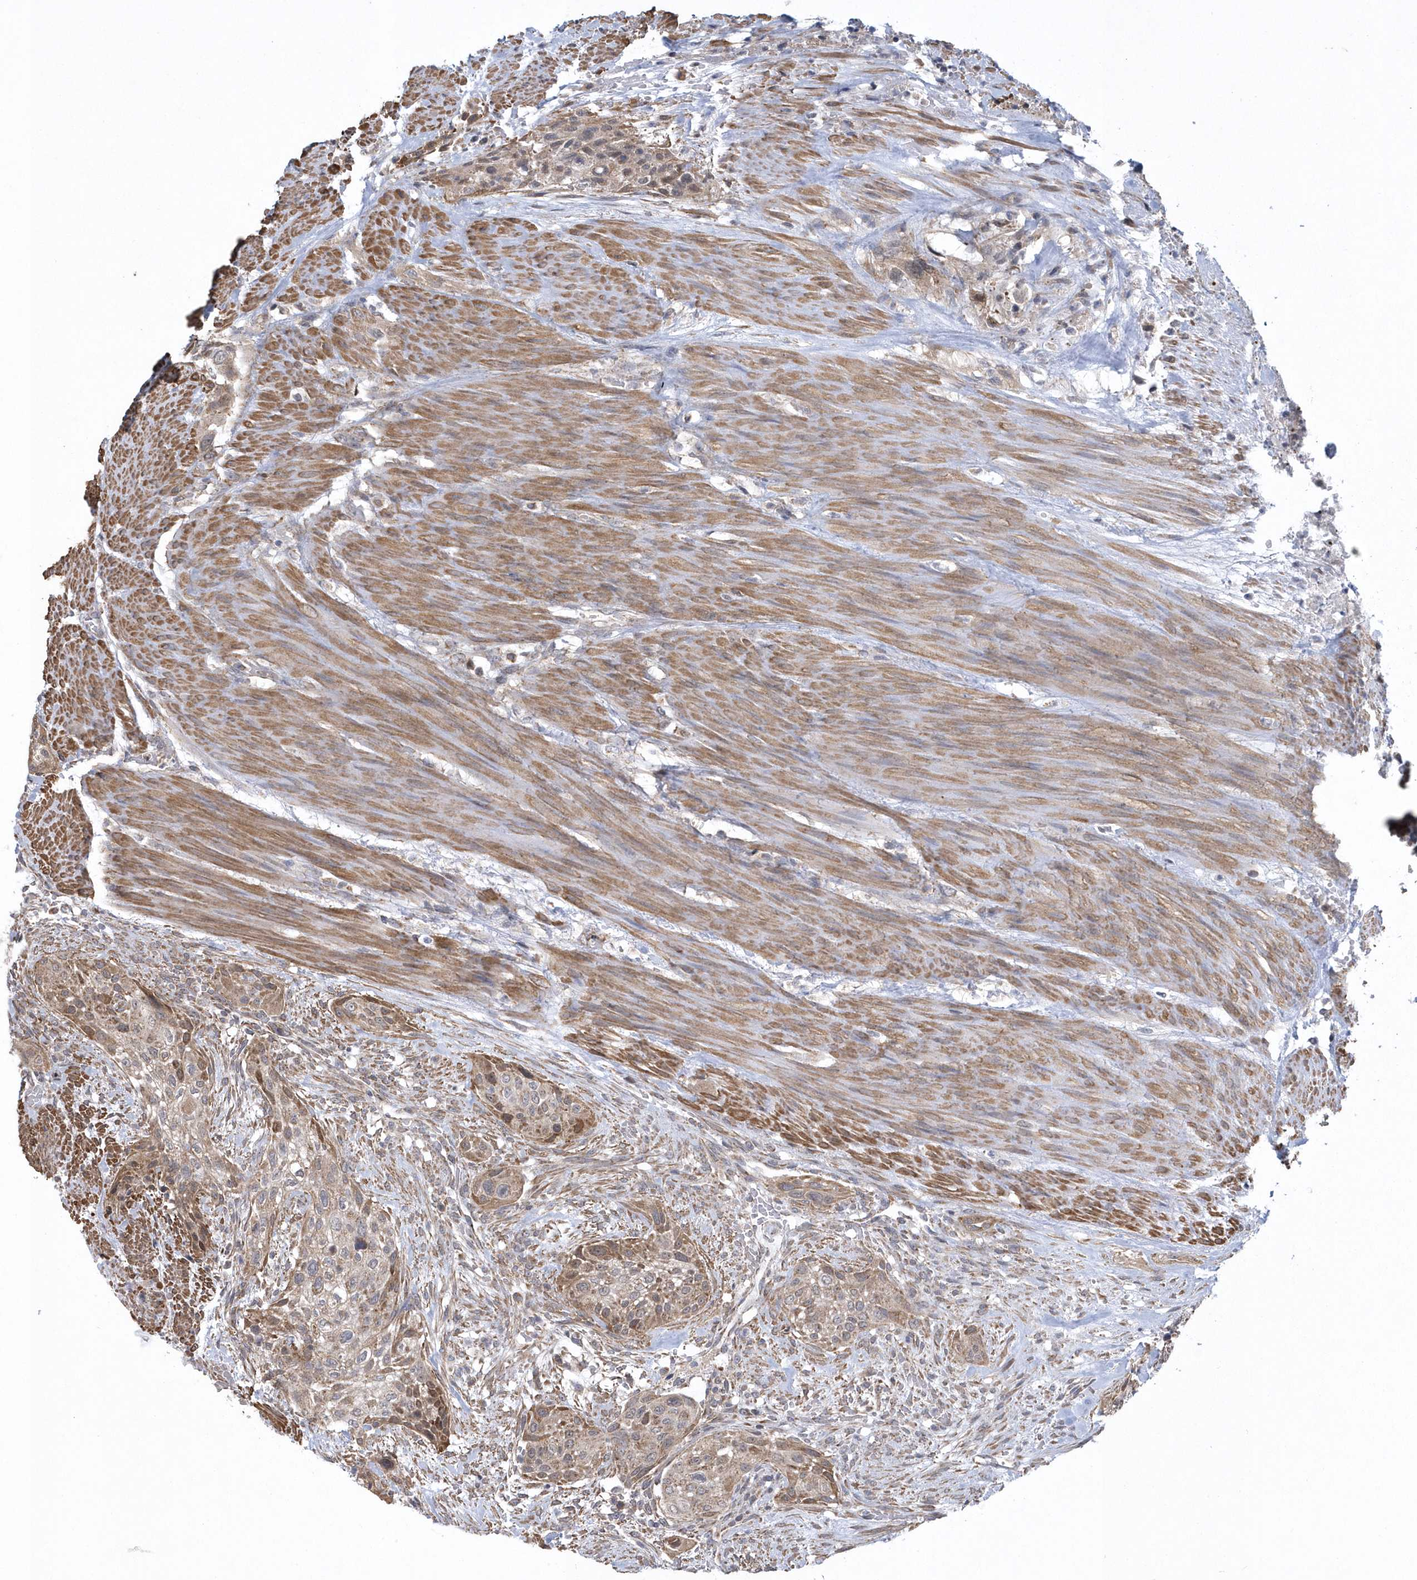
{"staining": {"intensity": "moderate", "quantity": ">75%", "location": "cytoplasmic/membranous"}, "tissue": "urothelial cancer", "cell_type": "Tumor cells", "image_type": "cancer", "snomed": [{"axis": "morphology", "description": "Urothelial carcinoma, High grade"}, {"axis": "topography", "description": "Urinary bladder"}], "caption": "Tumor cells reveal medium levels of moderate cytoplasmic/membranous staining in approximately >75% of cells in urothelial cancer. (Stains: DAB (3,3'-diaminobenzidine) in brown, nuclei in blue, Microscopy: brightfield microscopy at high magnification).", "gene": "SLX9", "patient": {"sex": "male", "age": 35}}